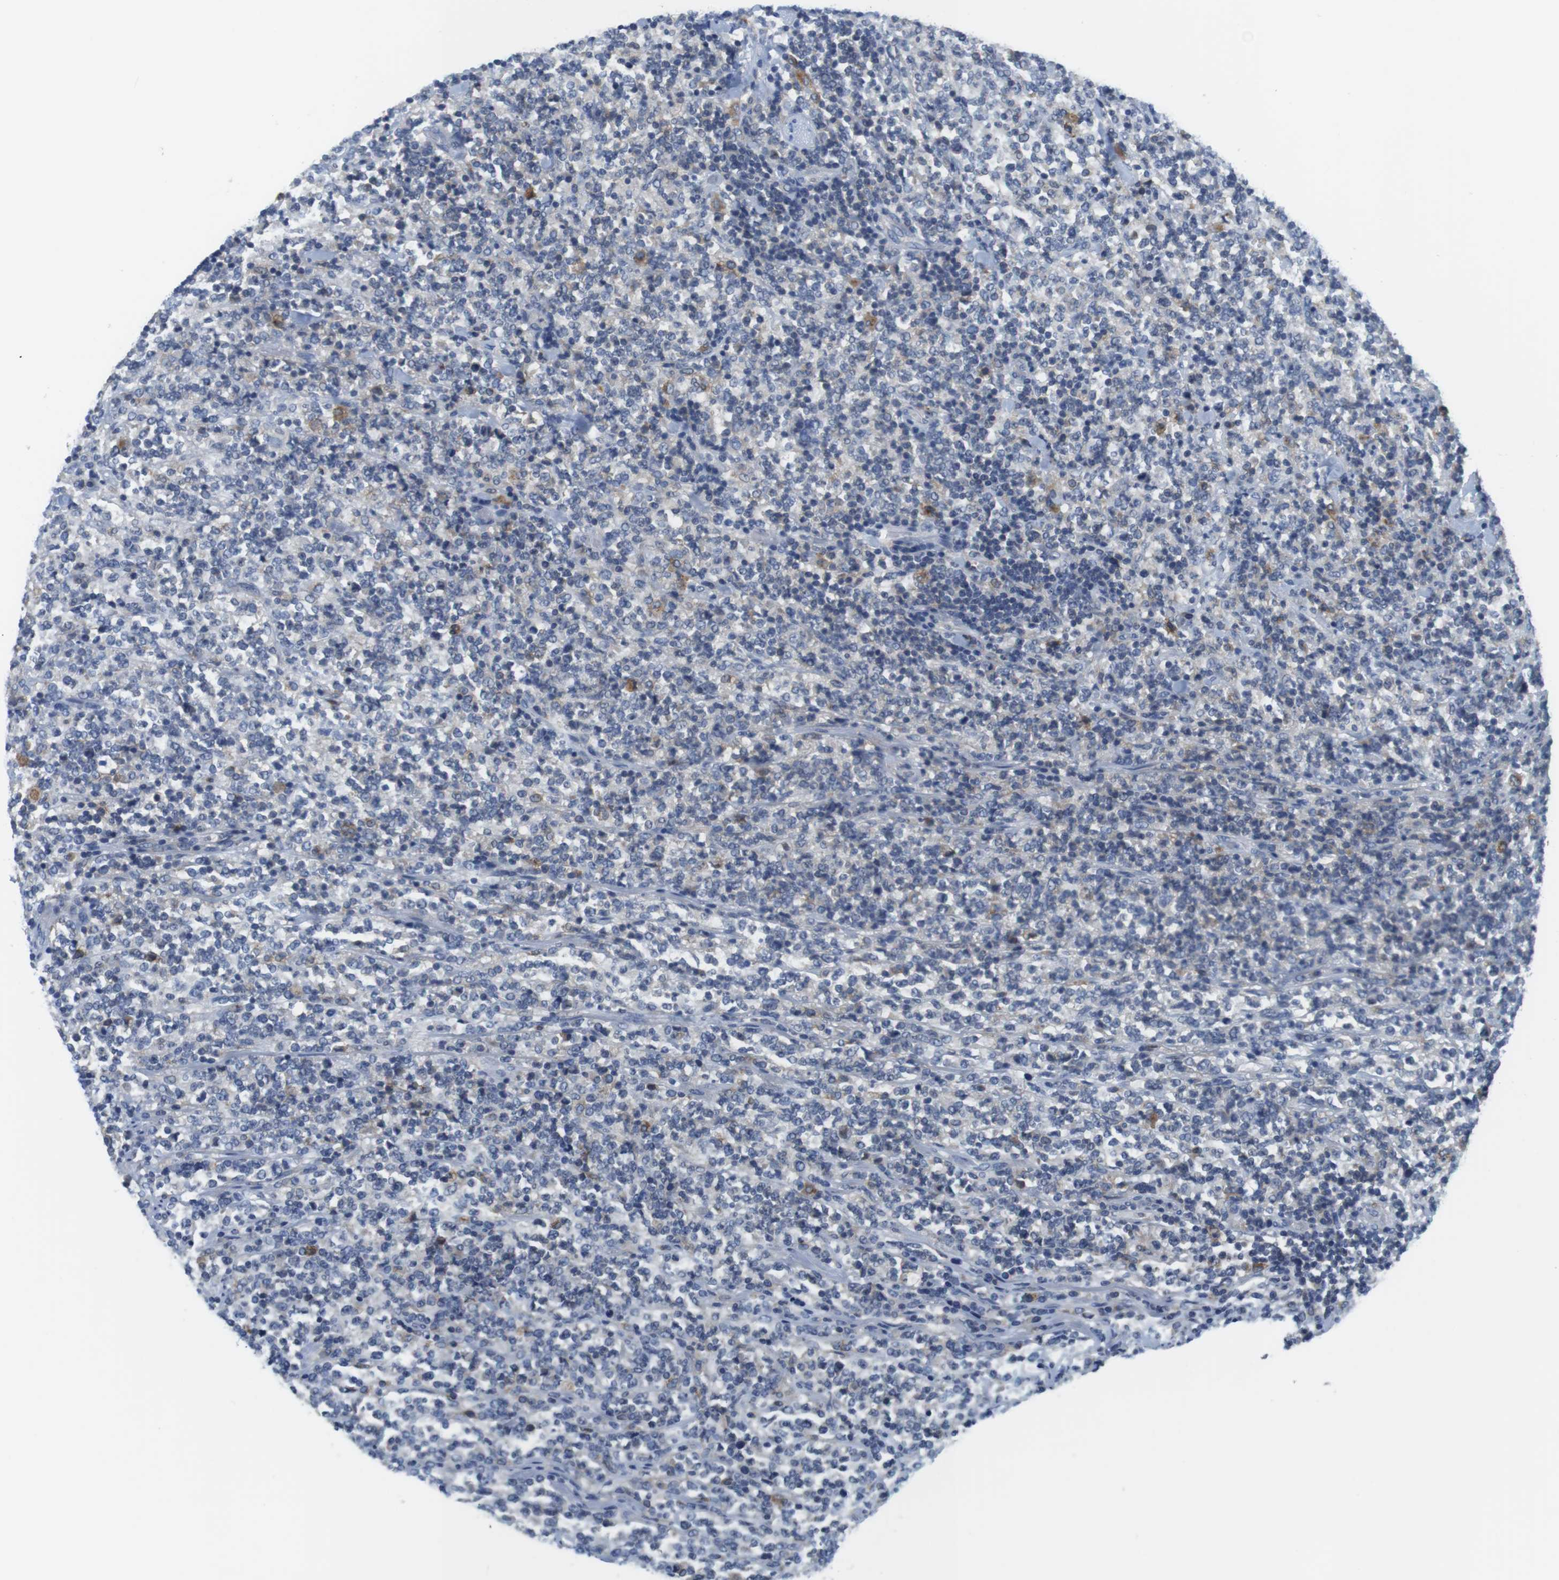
{"staining": {"intensity": "negative", "quantity": "none", "location": "none"}, "tissue": "lymphoma", "cell_type": "Tumor cells", "image_type": "cancer", "snomed": [{"axis": "morphology", "description": "Malignant lymphoma, non-Hodgkin's type, High grade"}, {"axis": "topography", "description": "Soft tissue"}], "caption": "DAB immunohistochemical staining of human lymphoma shows no significant staining in tumor cells.", "gene": "CNGA2", "patient": {"sex": "male", "age": 18}}